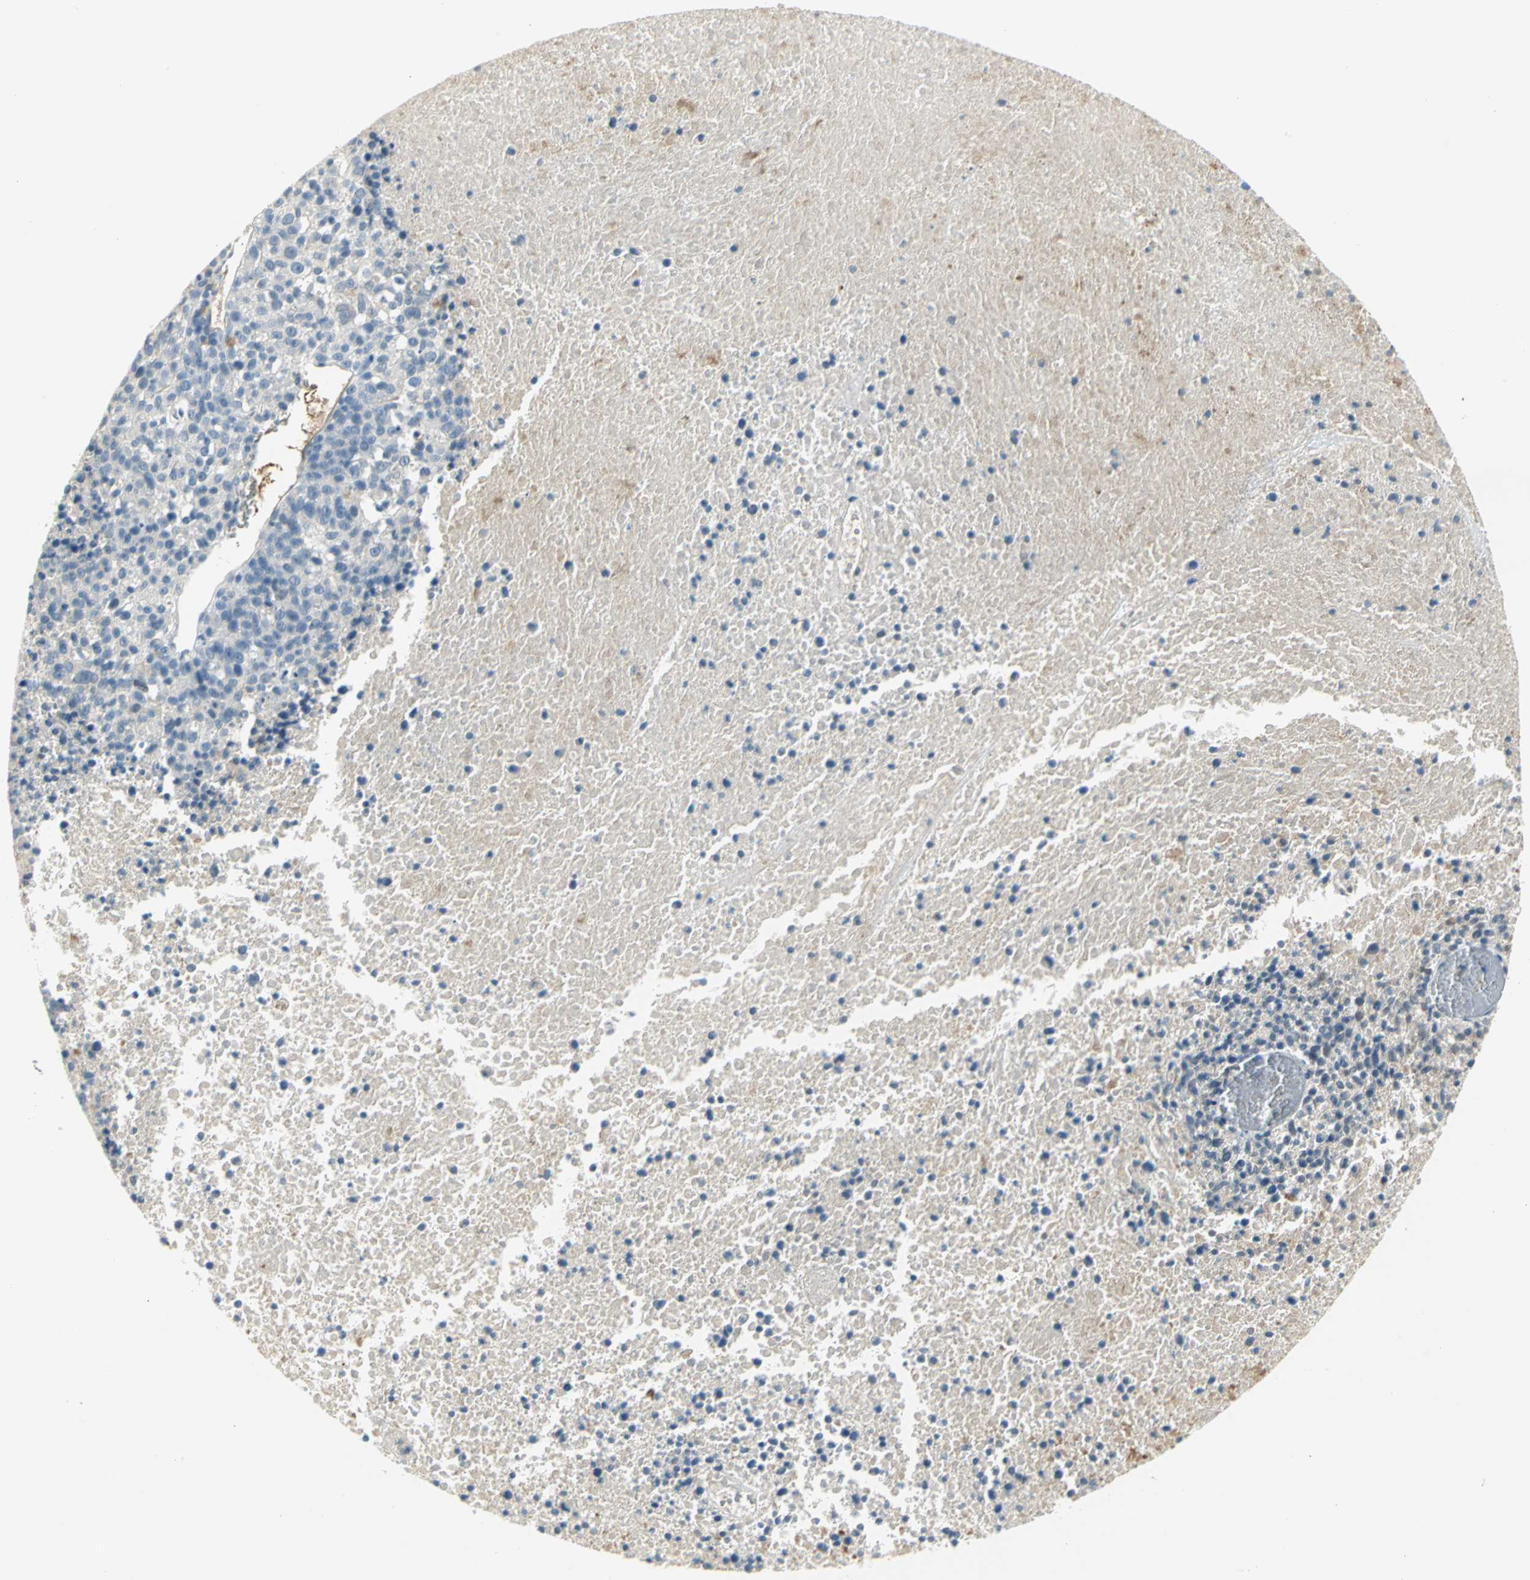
{"staining": {"intensity": "negative", "quantity": "none", "location": "none"}, "tissue": "melanoma", "cell_type": "Tumor cells", "image_type": "cancer", "snomed": [{"axis": "morphology", "description": "Malignant melanoma, Metastatic site"}, {"axis": "topography", "description": "Cerebral cortex"}], "caption": "IHC image of human melanoma stained for a protein (brown), which shows no expression in tumor cells.", "gene": "ZIC1", "patient": {"sex": "female", "age": 52}}